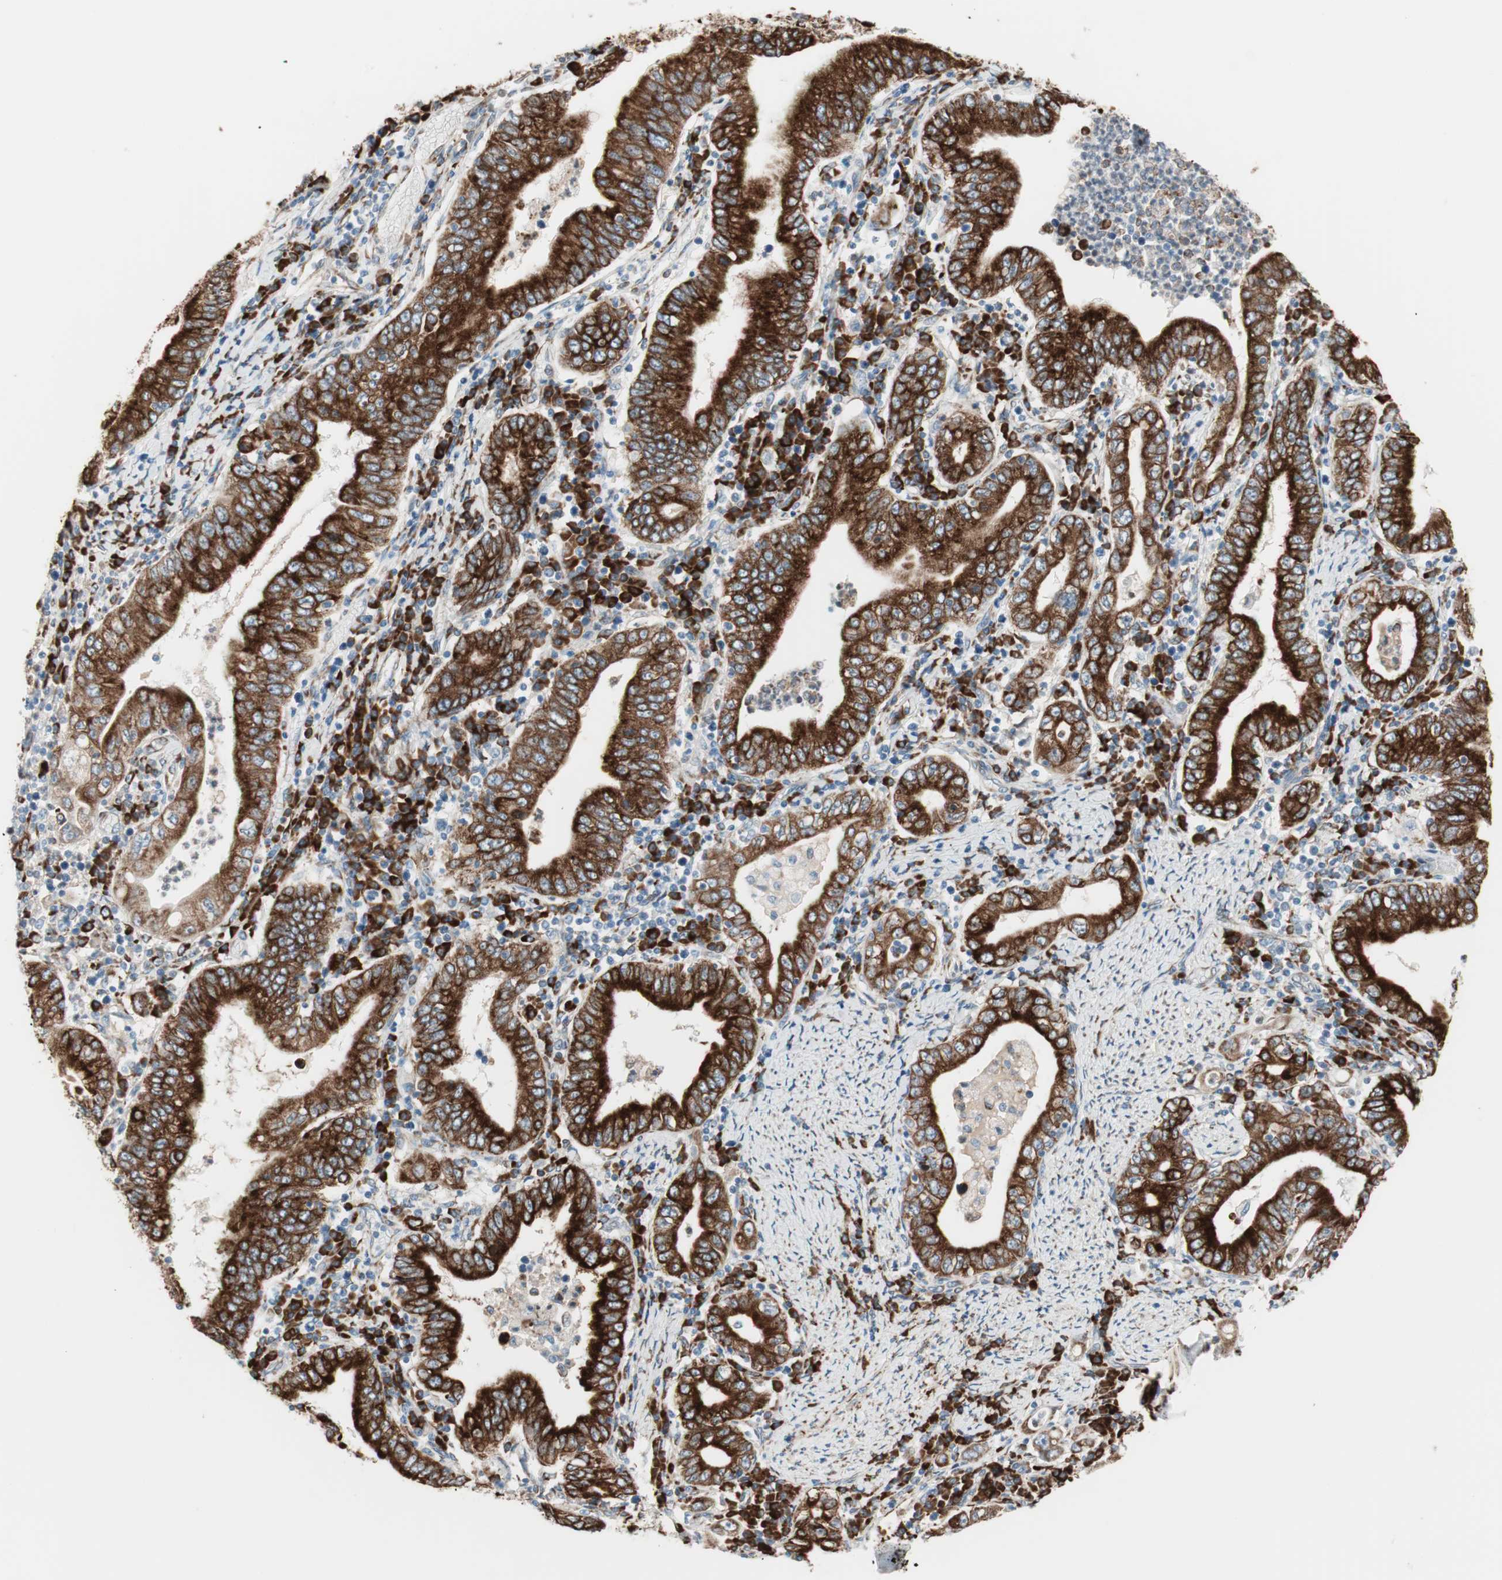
{"staining": {"intensity": "strong", "quantity": ">75%", "location": "cytoplasmic/membranous"}, "tissue": "stomach cancer", "cell_type": "Tumor cells", "image_type": "cancer", "snomed": [{"axis": "morphology", "description": "Normal tissue, NOS"}, {"axis": "morphology", "description": "Adenocarcinoma, NOS"}, {"axis": "topography", "description": "Esophagus"}, {"axis": "topography", "description": "Stomach, upper"}, {"axis": "topography", "description": "Peripheral nerve tissue"}], "caption": "An immunohistochemistry micrograph of tumor tissue is shown. Protein staining in brown labels strong cytoplasmic/membranous positivity in stomach adenocarcinoma within tumor cells.", "gene": "P4HTM", "patient": {"sex": "male", "age": 62}}